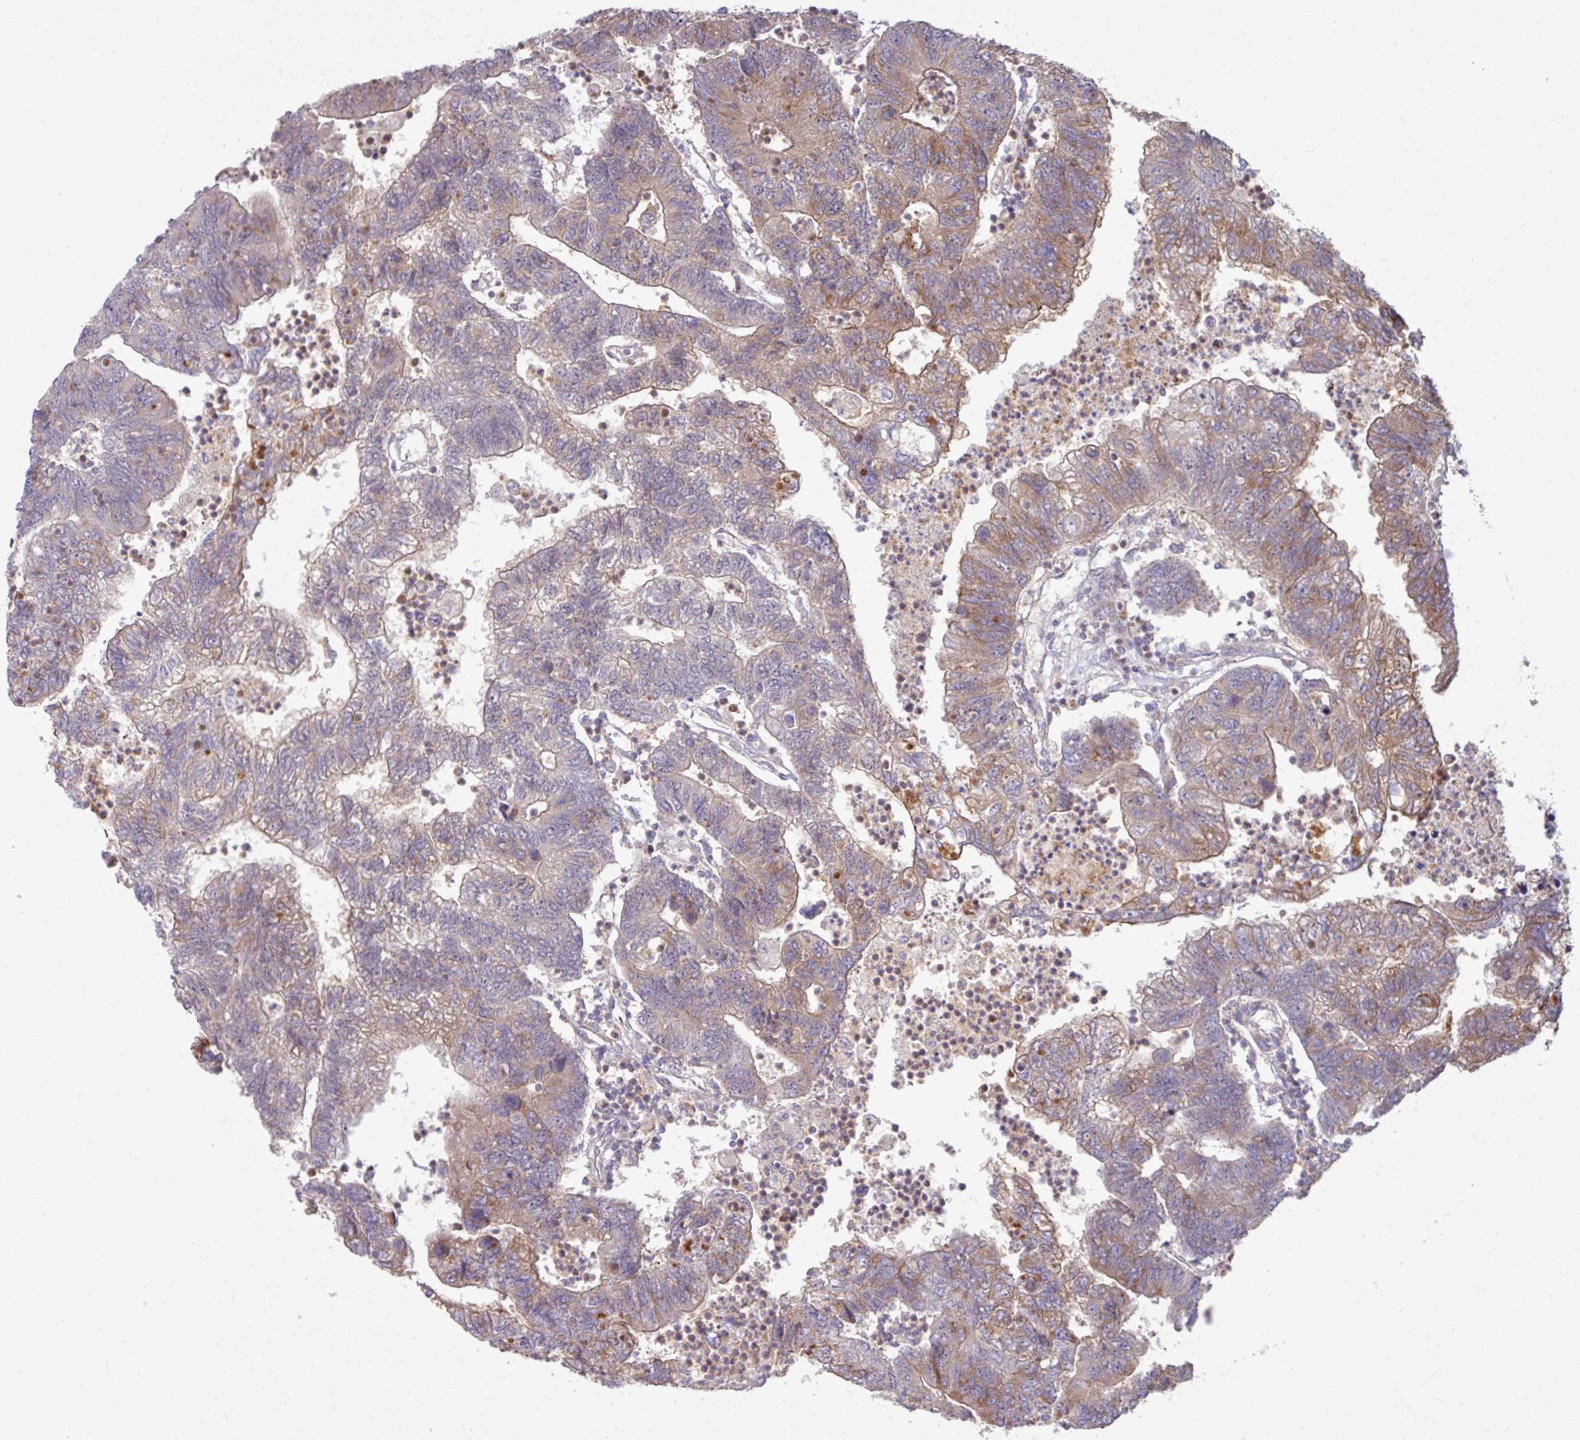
{"staining": {"intensity": "moderate", "quantity": "25%-75%", "location": "cytoplasmic/membranous"}, "tissue": "colorectal cancer", "cell_type": "Tumor cells", "image_type": "cancer", "snomed": [{"axis": "morphology", "description": "Adenocarcinoma, NOS"}, {"axis": "topography", "description": "Colon"}], "caption": "About 25%-75% of tumor cells in human adenocarcinoma (colorectal) show moderate cytoplasmic/membranous protein staining as visualized by brown immunohistochemical staining.", "gene": "LSM12", "patient": {"sex": "female", "age": 48}}